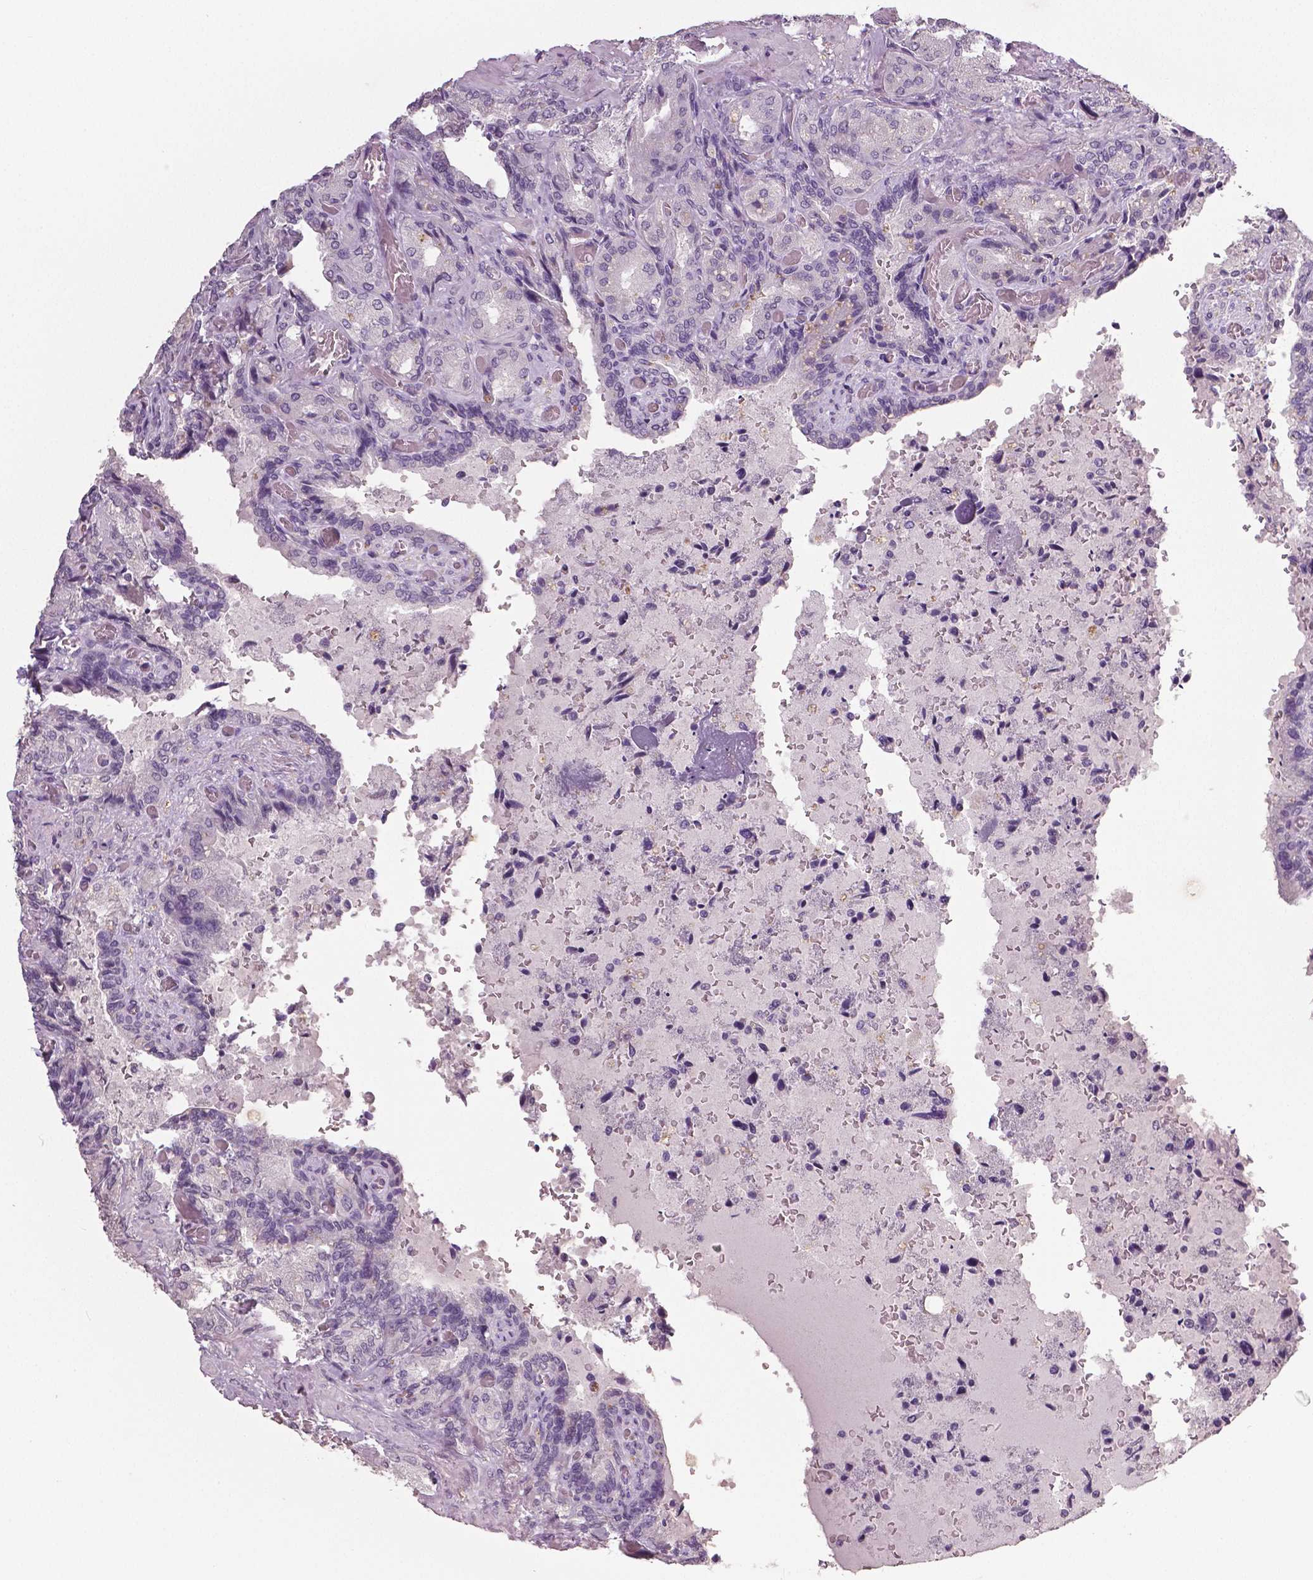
{"staining": {"intensity": "negative", "quantity": "none", "location": "none"}, "tissue": "seminal vesicle", "cell_type": "Glandular cells", "image_type": "normal", "snomed": [{"axis": "morphology", "description": "Normal tissue, NOS"}, {"axis": "topography", "description": "Seminal veicle"}], "caption": "A high-resolution histopathology image shows IHC staining of normal seminal vesicle, which displays no significant expression in glandular cells.", "gene": "NECAB1", "patient": {"sex": "male", "age": 68}}